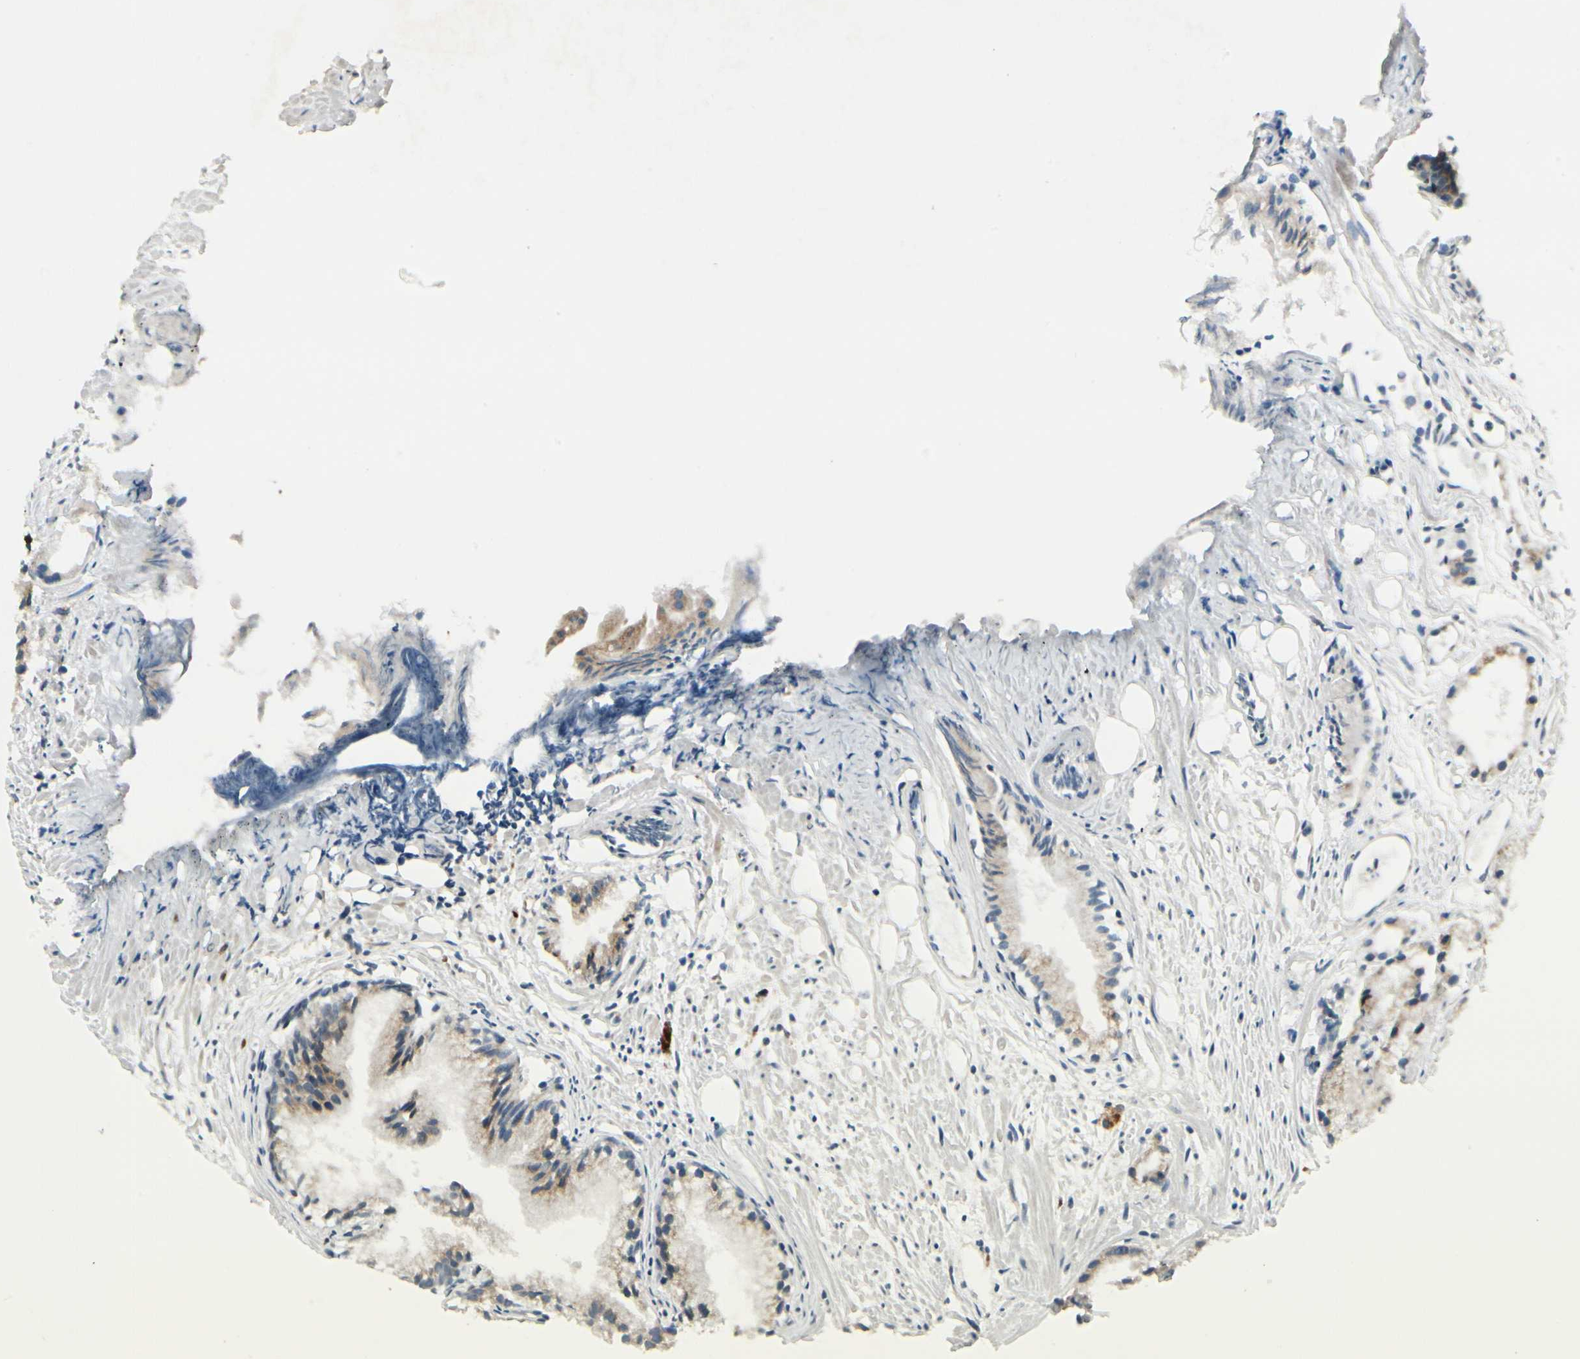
{"staining": {"intensity": "negative", "quantity": "none", "location": "none"}, "tissue": "prostate cancer", "cell_type": "Tumor cells", "image_type": "cancer", "snomed": [{"axis": "morphology", "description": "Adenocarcinoma, Low grade"}, {"axis": "topography", "description": "Prostate"}], "caption": "The image shows no significant staining in tumor cells of adenocarcinoma (low-grade) (prostate). (DAB immunohistochemistry visualized using brightfield microscopy, high magnification).", "gene": "MANSC1", "patient": {"sex": "male", "age": 72}}